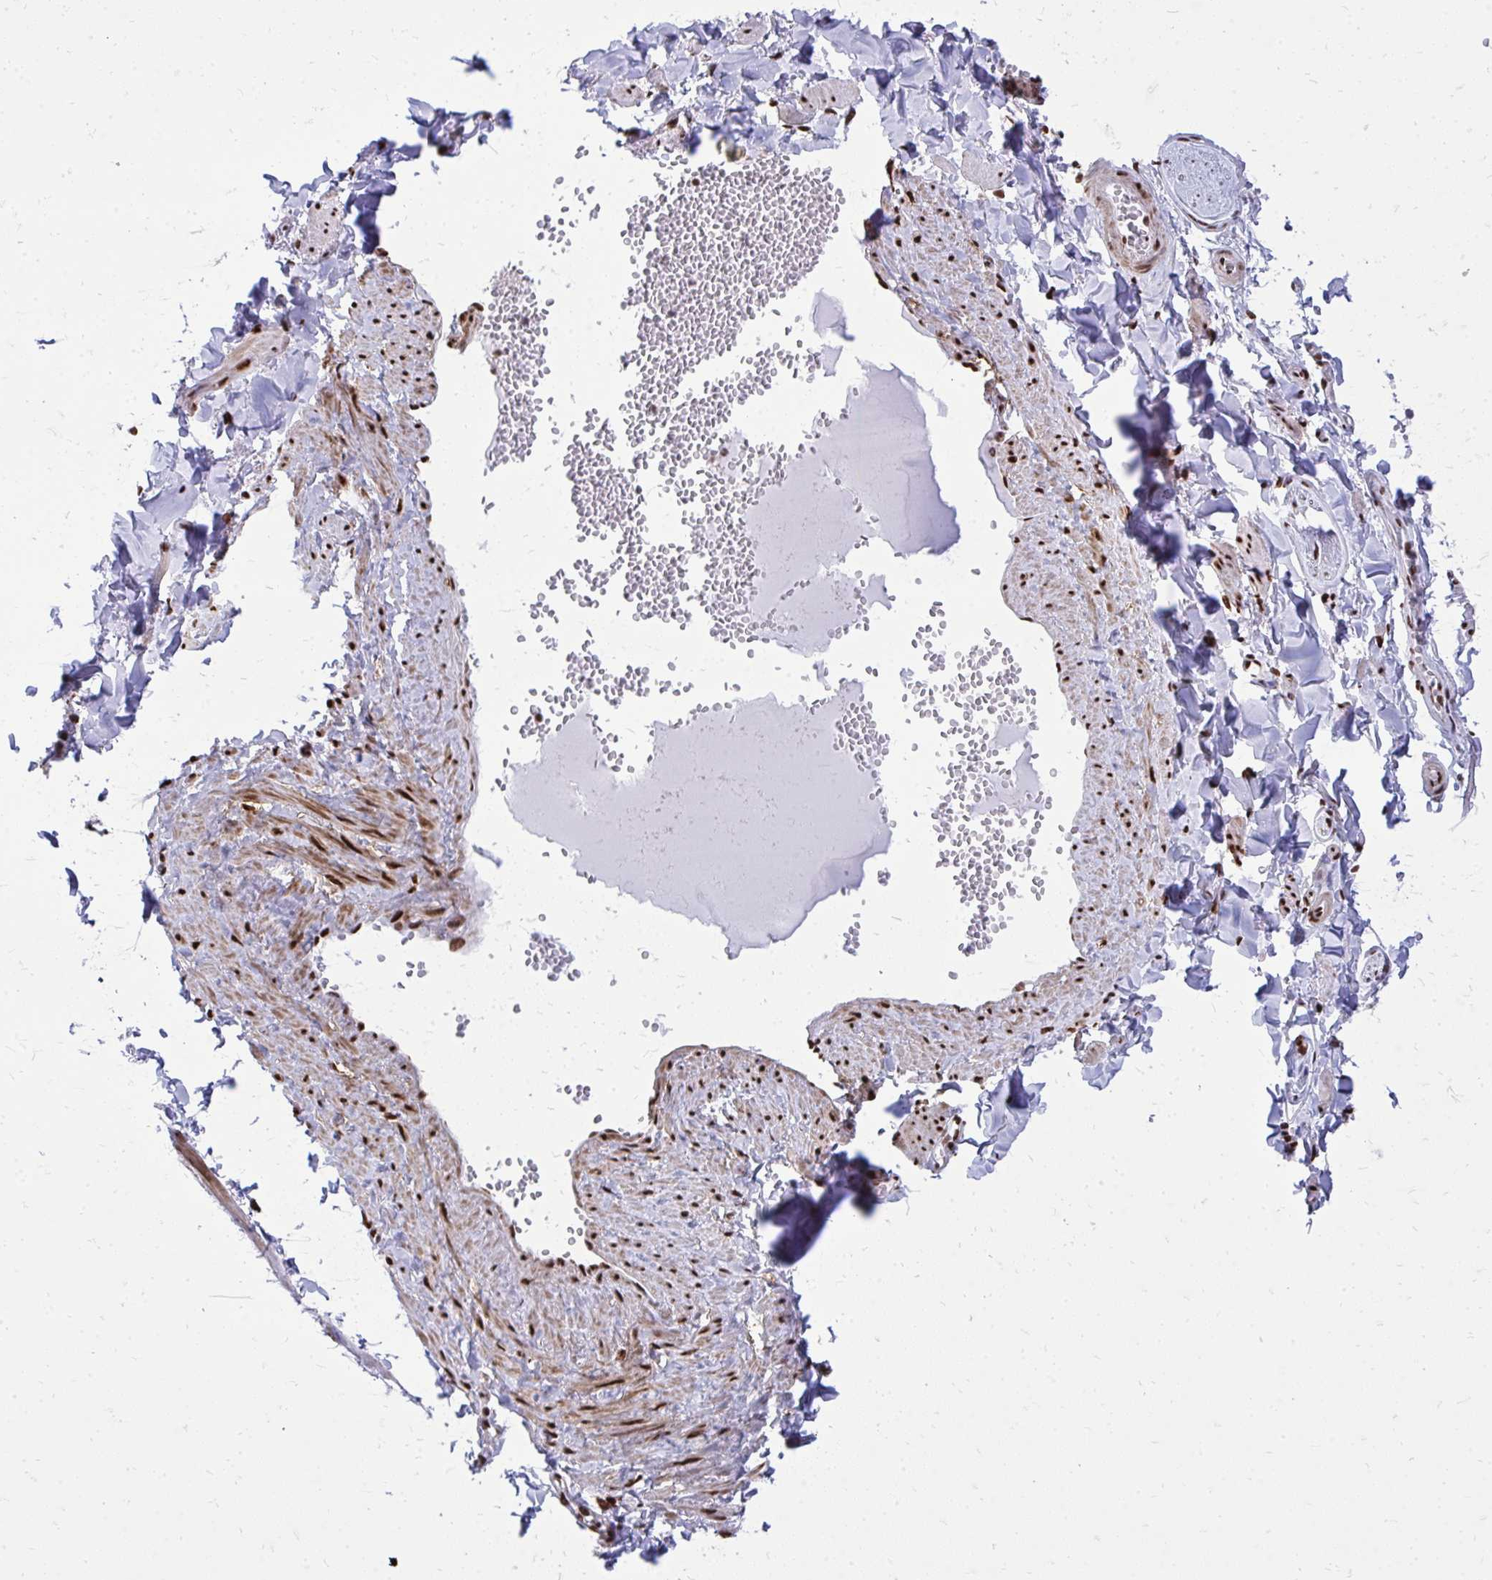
{"staining": {"intensity": "strong", "quantity": ">75%", "location": "nuclear"}, "tissue": "soft tissue", "cell_type": "Fibroblasts", "image_type": "normal", "snomed": [{"axis": "morphology", "description": "Normal tissue, NOS"}, {"axis": "topography", "description": "Vulva"}, {"axis": "topography", "description": "Peripheral nerve tissue"}], "caption": "The image demonstrates immunohistochemical staining of benign soft tissue. There is strong nuclear positivity is present in about >75% of fibroblasts. (DAB (3,3'-diaminobenzidine) IHC with brightfield microscopy, high magnification).", "gene": "TBL1Y", "patient": {"sex": "female", "age": 66}}